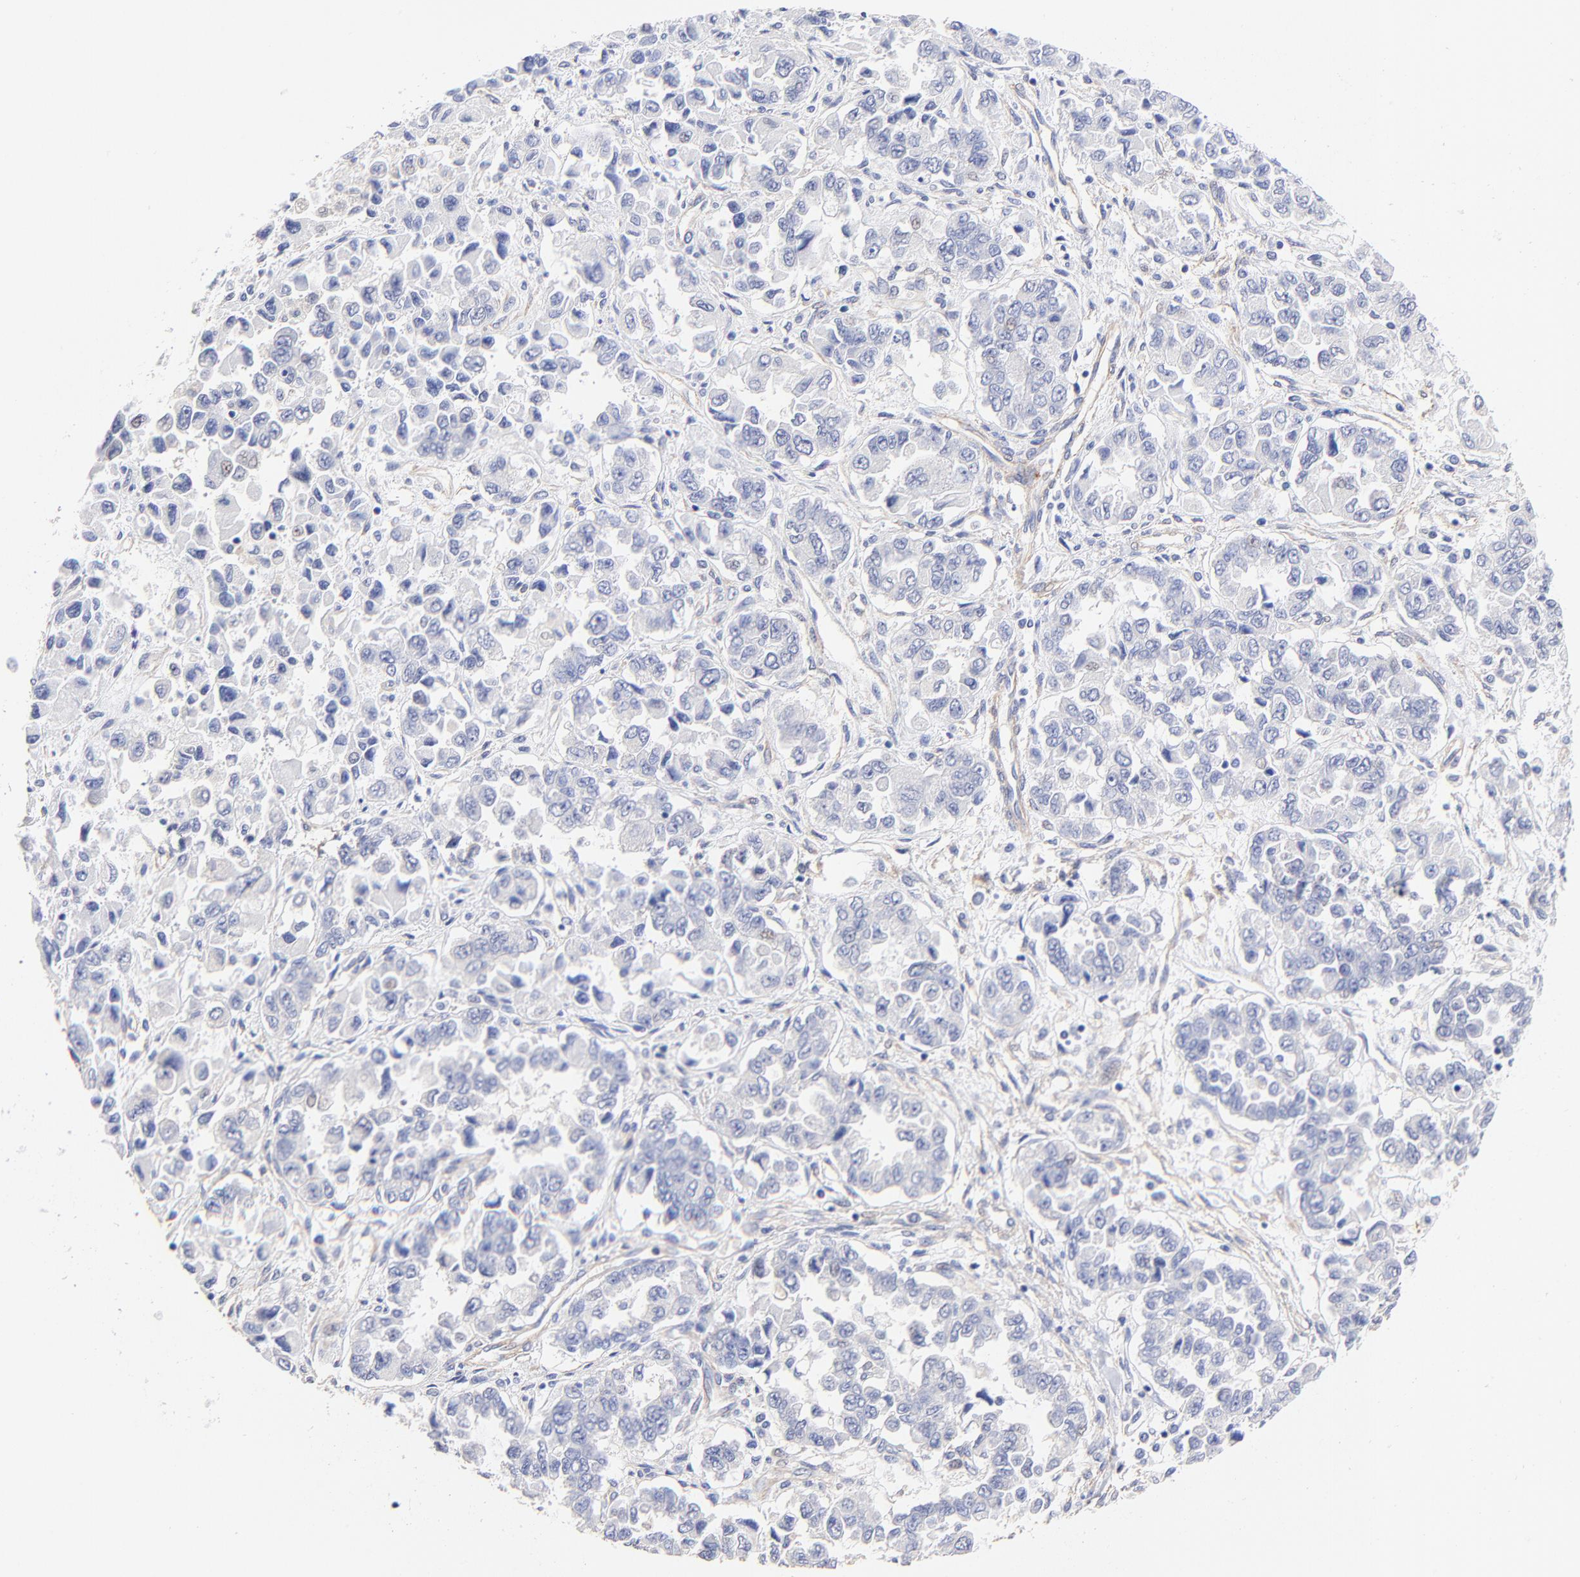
{"staining": {"intensity": "negative", "quantity": "none", "location": "none"}, "tissue": "ovarian cancer", "cell_type": "Tumor cells", "image_type": "cancer", "snomed": [{"axis": "morphology", "description": "Cystadenocarcinoma, serous, NOS"}, {"axis": "topography", "description": "Ovary"}], "caption": "DAB immunohistochemical staining of human ovarian cancer (serous cystadenocarcinoma) displays no significant expression in tumor cells.", "gene": "ACTRT1", "patient": {"sex": "female", "age": 84}}